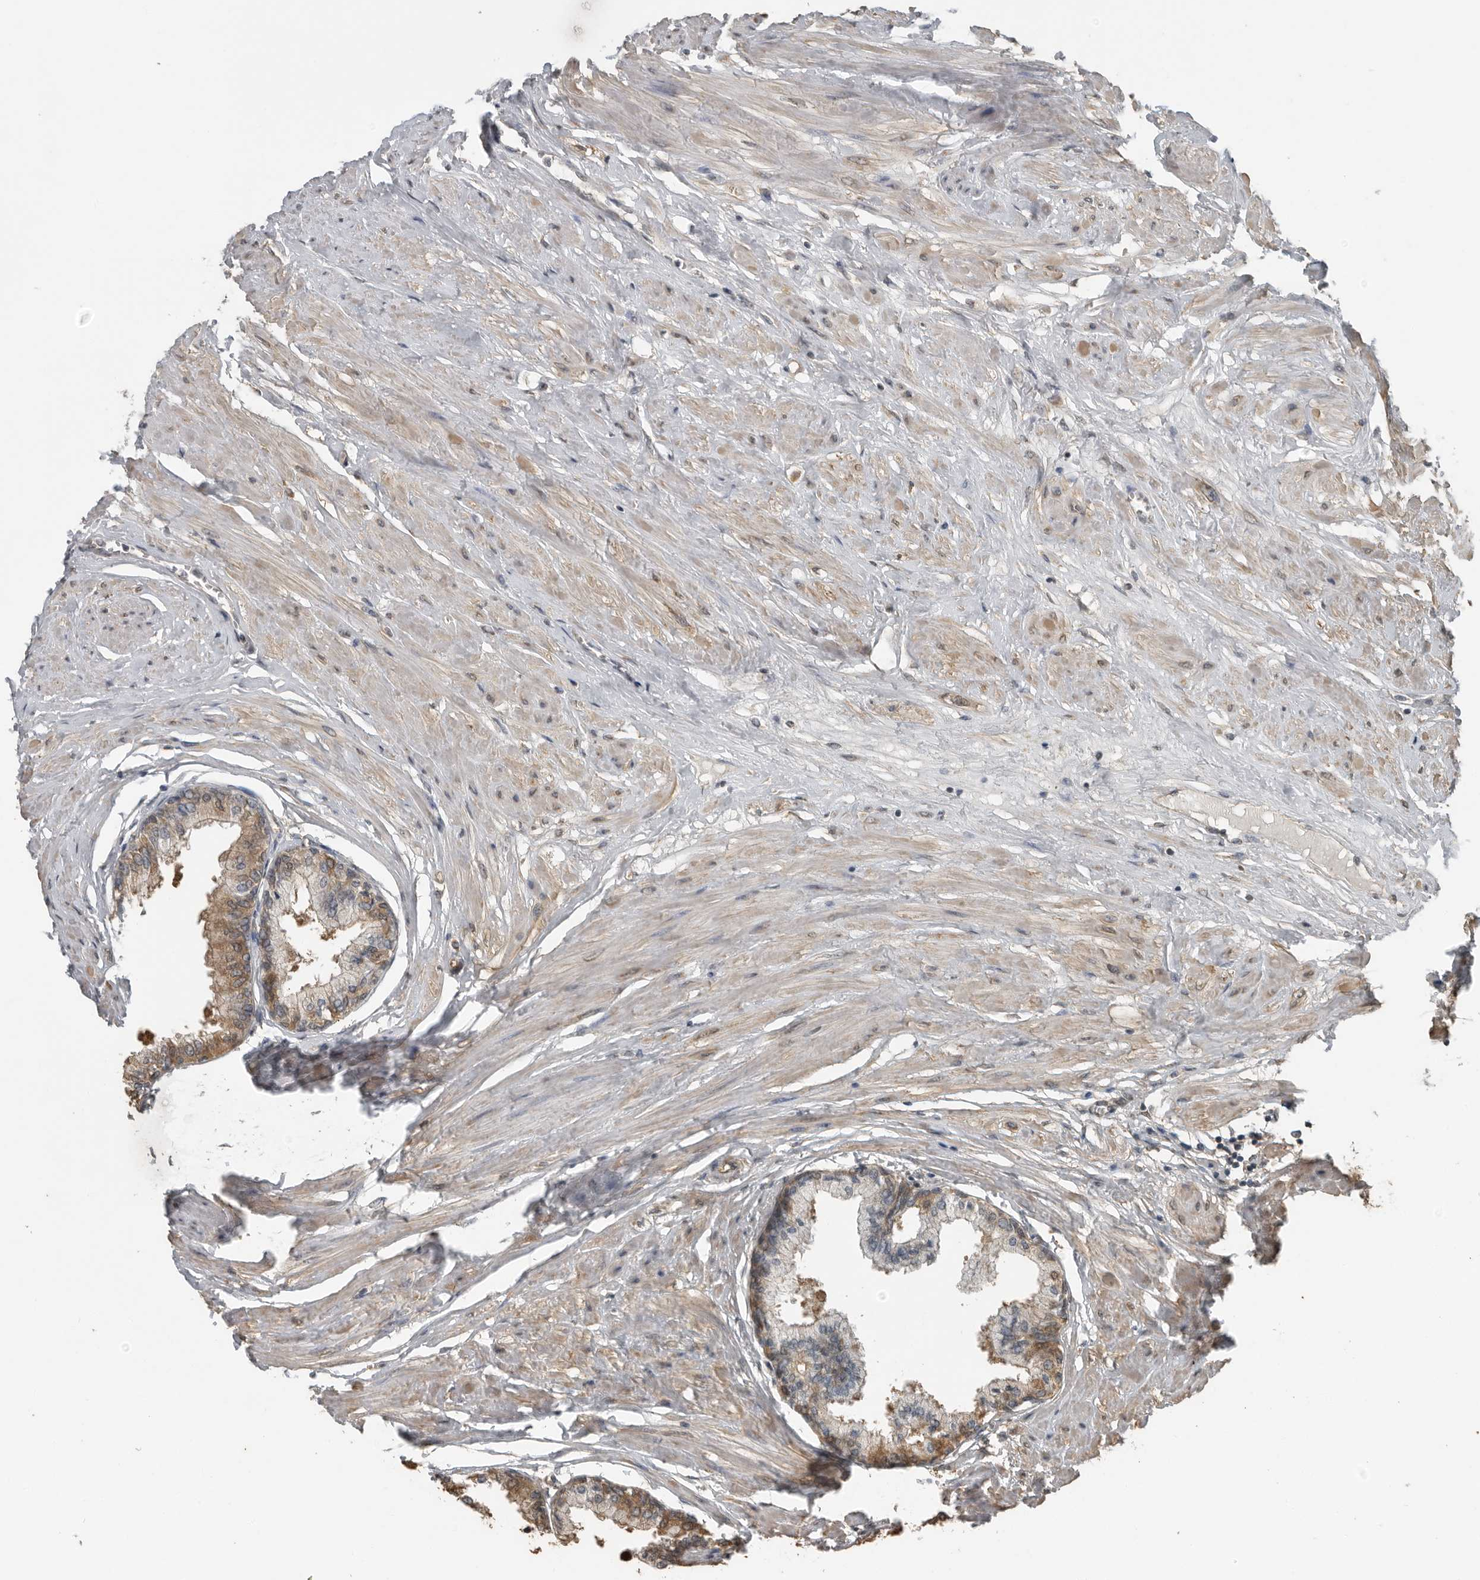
{"staining": {"intensity": "moderate", "quantity": ">75%", "location": "cytoplasmic/membranous"}, "tissue": "seminal vesicle", "cell_type": "Glandular cells", "image_type": "normal", "snomed": [{"axis": "morphology", "description": "Normal tissue, NOS"}, {"axis": "topography", "description": "Prostate"}, {"axis": "topography", "description": "Seminal veicle"}], "caption": "Immunohistochemistry (IHC) of normal human seminal vesicle shows medium levels of moderate cytoplasmic/membranous expression in about >75% of glandular cells.", "gene": "AFAP1", "patient": {"sex": "male", "age": 60}}